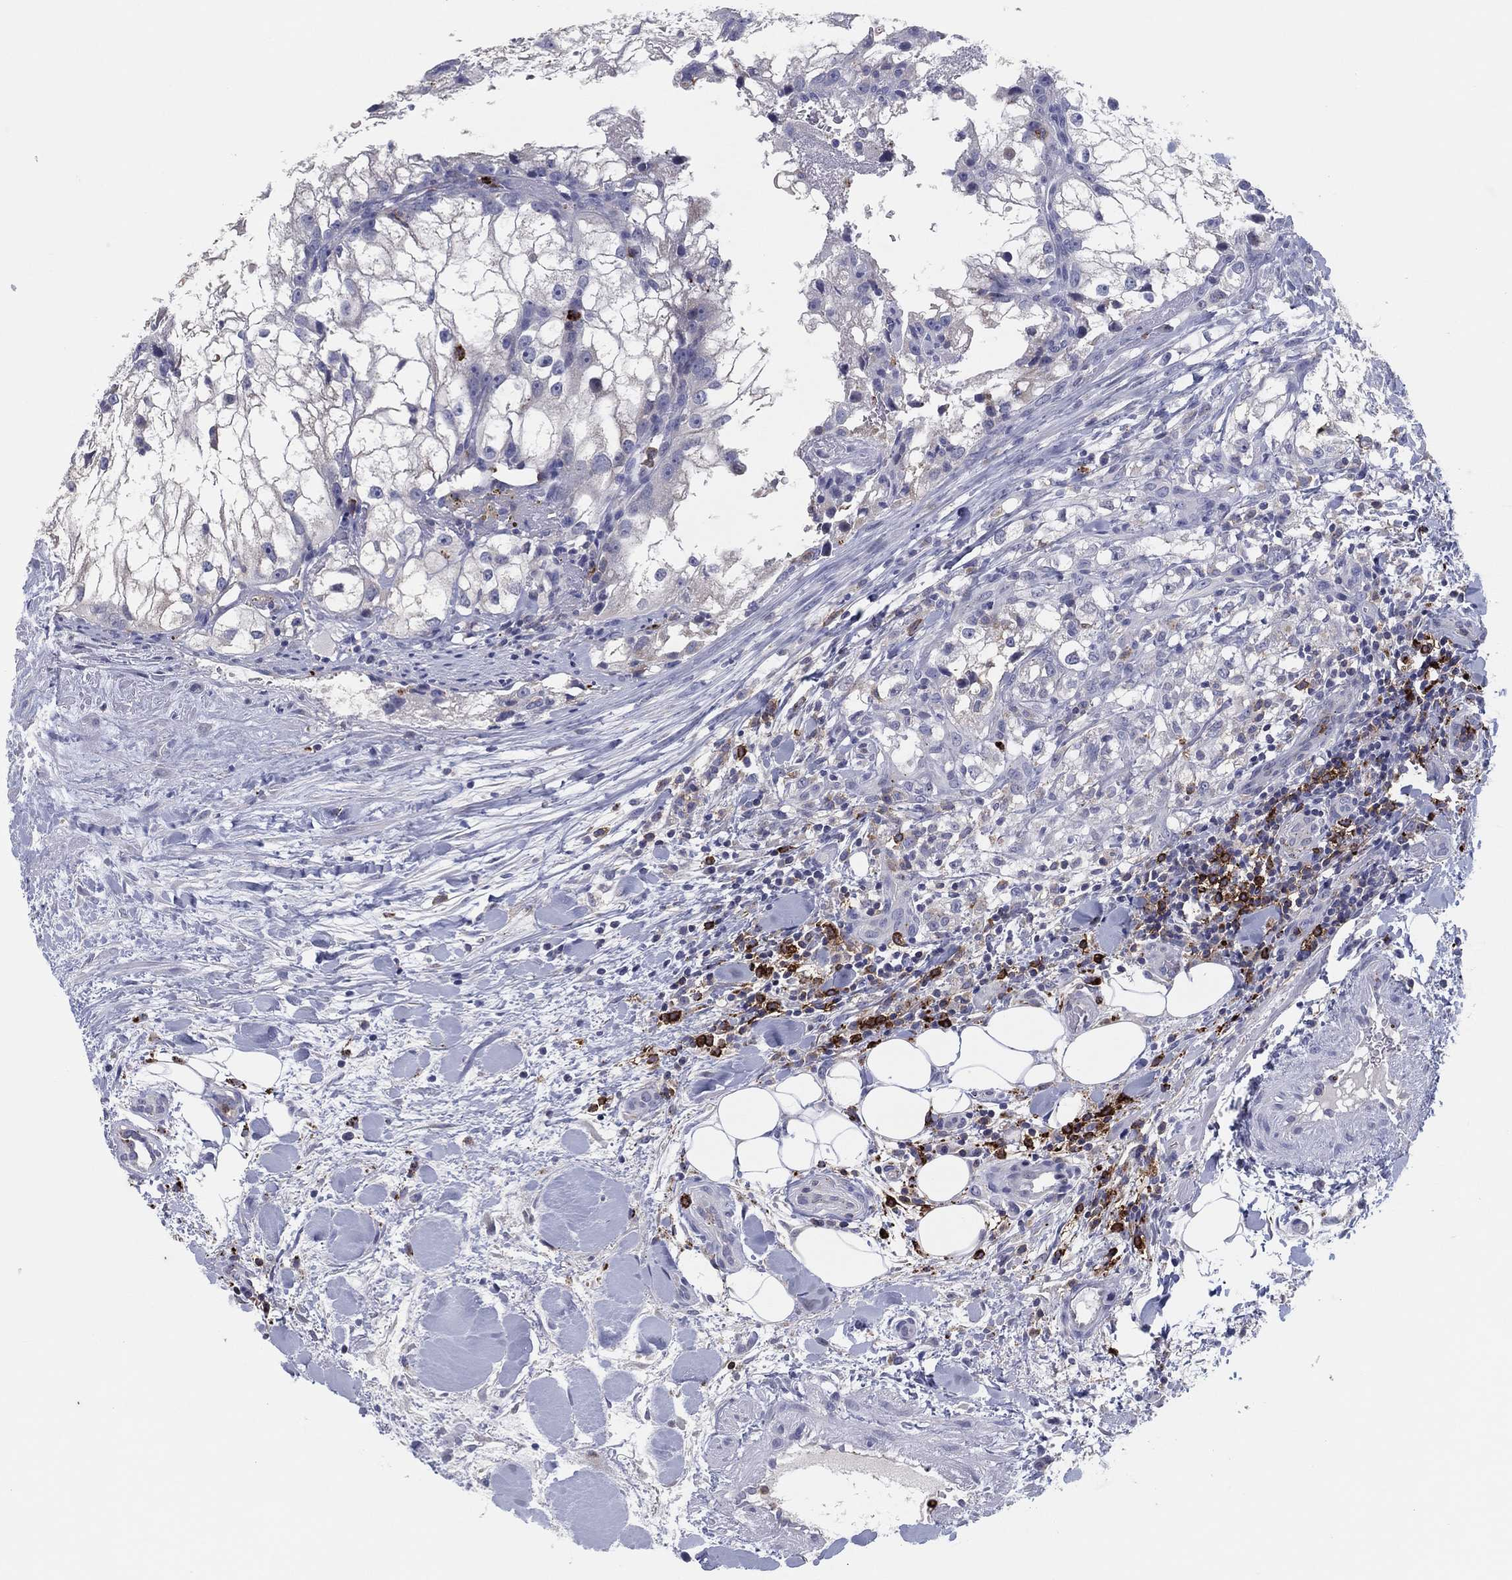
{"staining": {"intensity": "negative", "quantity": "none", "location": "none"}, "tissue": "renal cancer", "cell_type": "Tumor cells", "image_type": "cancer", "snomed": [{"axis": "morphology", "description": "Adenocarcinoma, NOS"}, {"axis": "topography", "description": "Kidney"}], "caption": "Immunohistochemistry histopathology image of neoplastic tissue: human adenocarcinoma (renal) stained with DAB (3,3'-diaminobenzidine) displays no significant protein staining in tumor cells.", "gene": "PLAC8", "patient": {"sex": "male", "age": 59}}